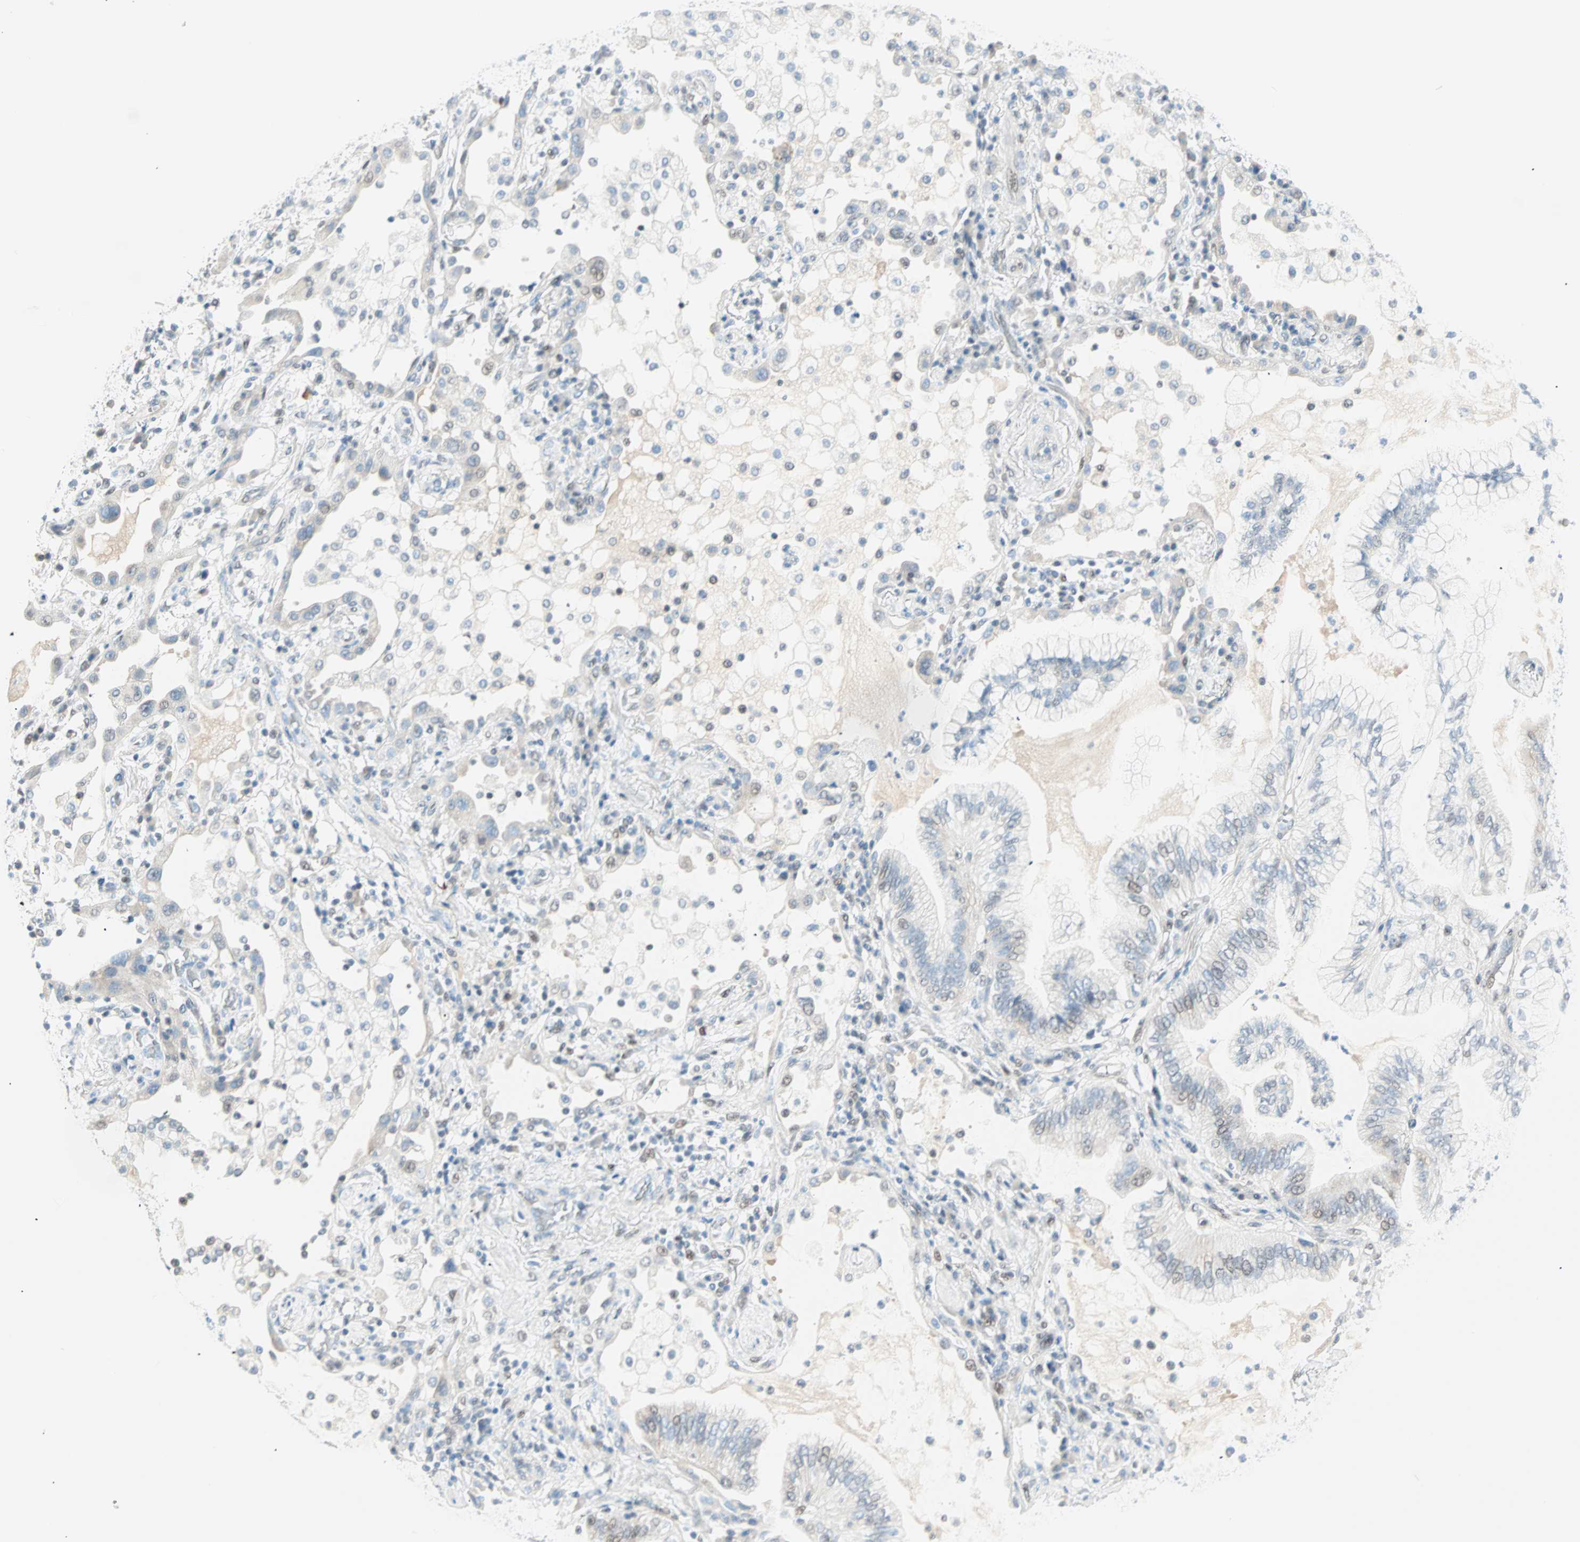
{"staining": {"intensity": "negative", "quantity": "none", "location": "none"}, "tissue": "lung cancer", "cell_type": "Tumor cells", "image_type": "cancer", "snomed": [{"axis": "morphology", "description": "Normal tissue, NOS"}, {"axis": "morphology", "description": "Adenocarcinoma, NOS"}, {"axis": "topography", "description": "Bronchus"}, {"axis": "topography", "description": "Lung"}], "caption": "Photomicrograph shows no protein expression in tumor cells of lung cancer (adenocarcinoma) tissue.", "gene": "PKNOX1", "patient": {"sex": "female", "age": 70}}